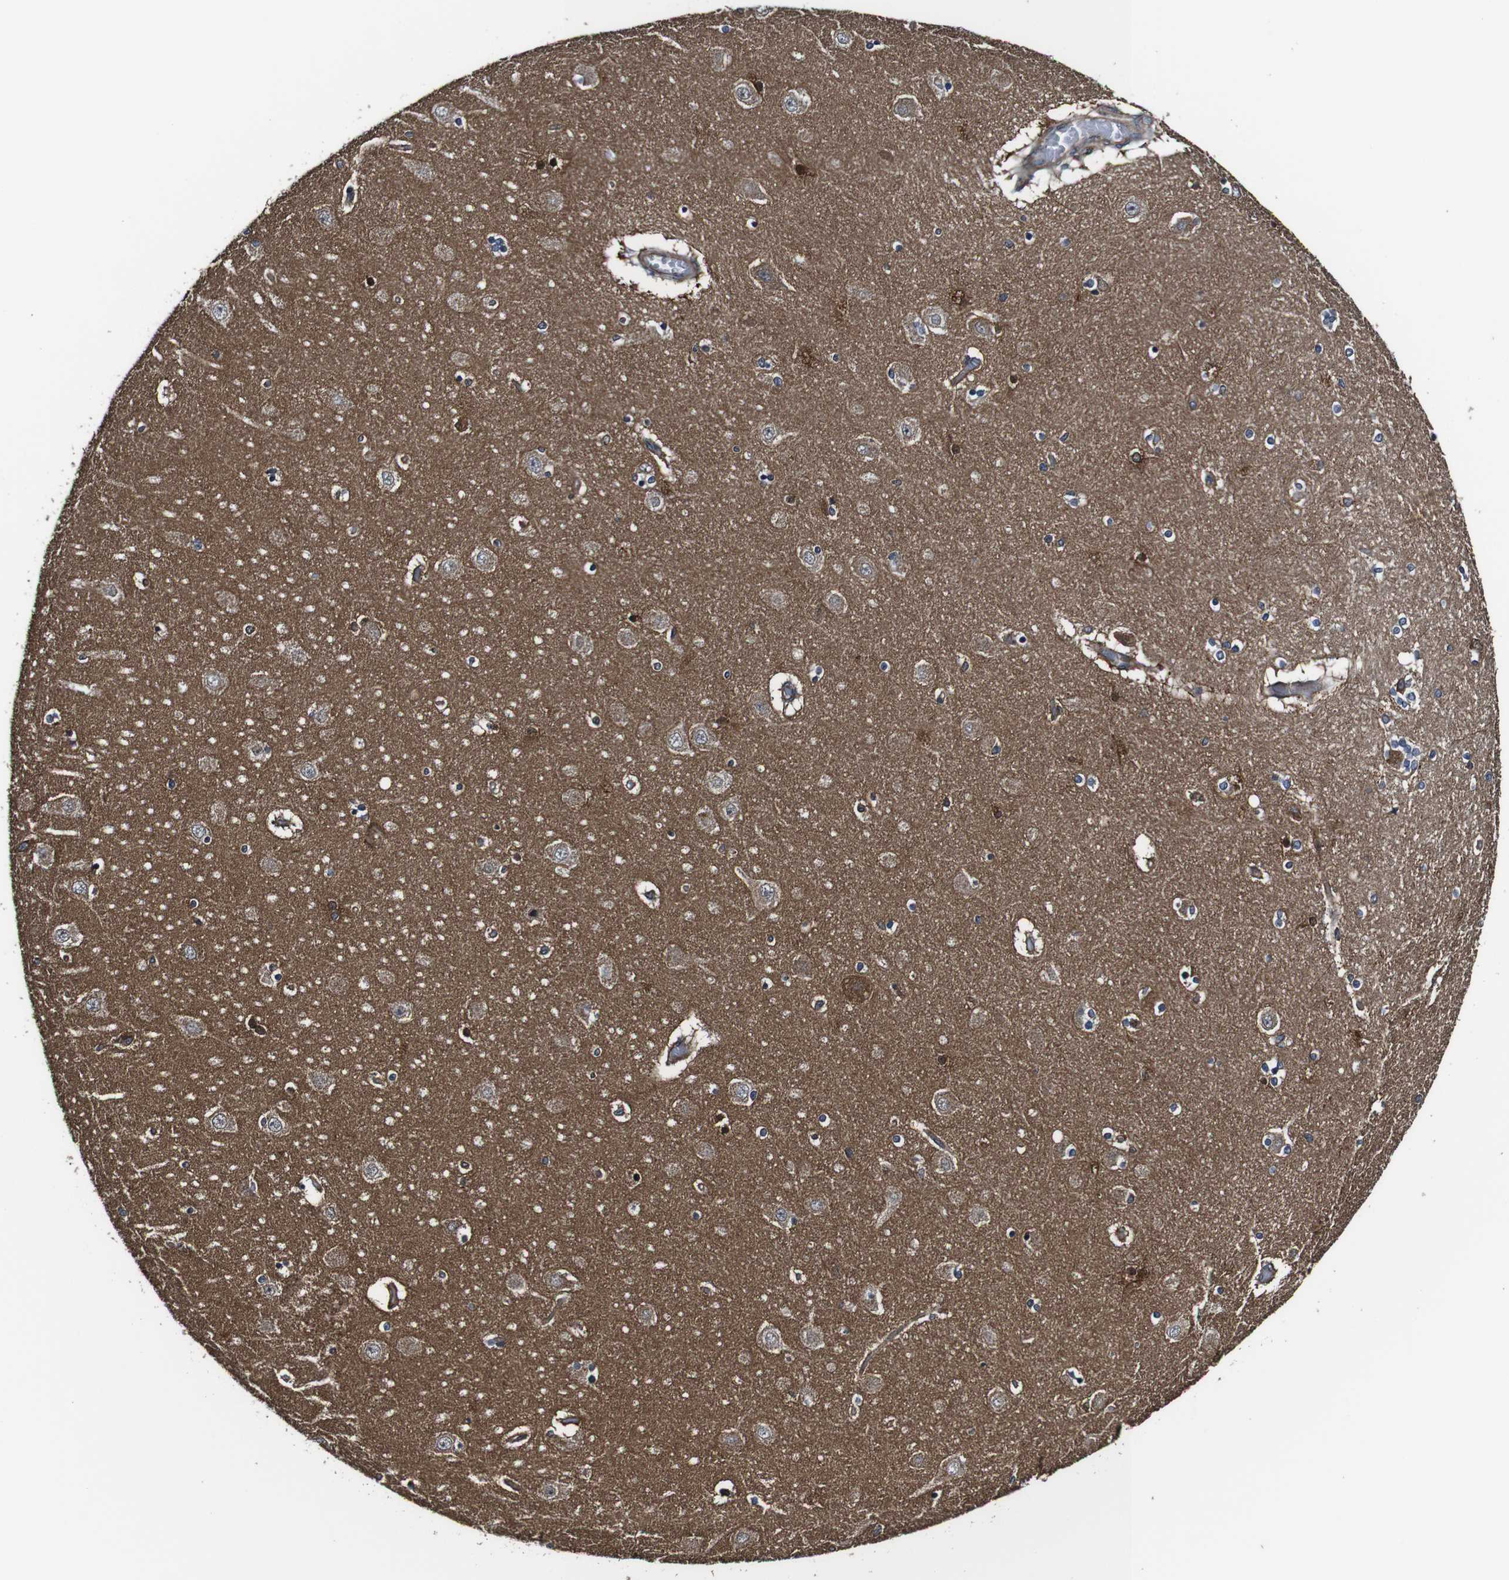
{"staining": {"intensity": "strong", "quantity": "<25%", "location": "cytoplasmic/membranous"}, "tissue": "hippocampus", "cell_type": "Glial cells", "image_type": "normal", "snomed": [{"axis": "morphology", "description": "Normal tissue, NOS"}, {"axis": "topography", "description": "Hippocampus"}], "caption": "Strong cytoplasmic/membranous positivity for a protein is present in approximately <25% of glial cells of unremarkable hippocampus using immunohistochemistry (IHC).", "gene": "TNIK", "patient": {"sex": "female", "age": 54}}